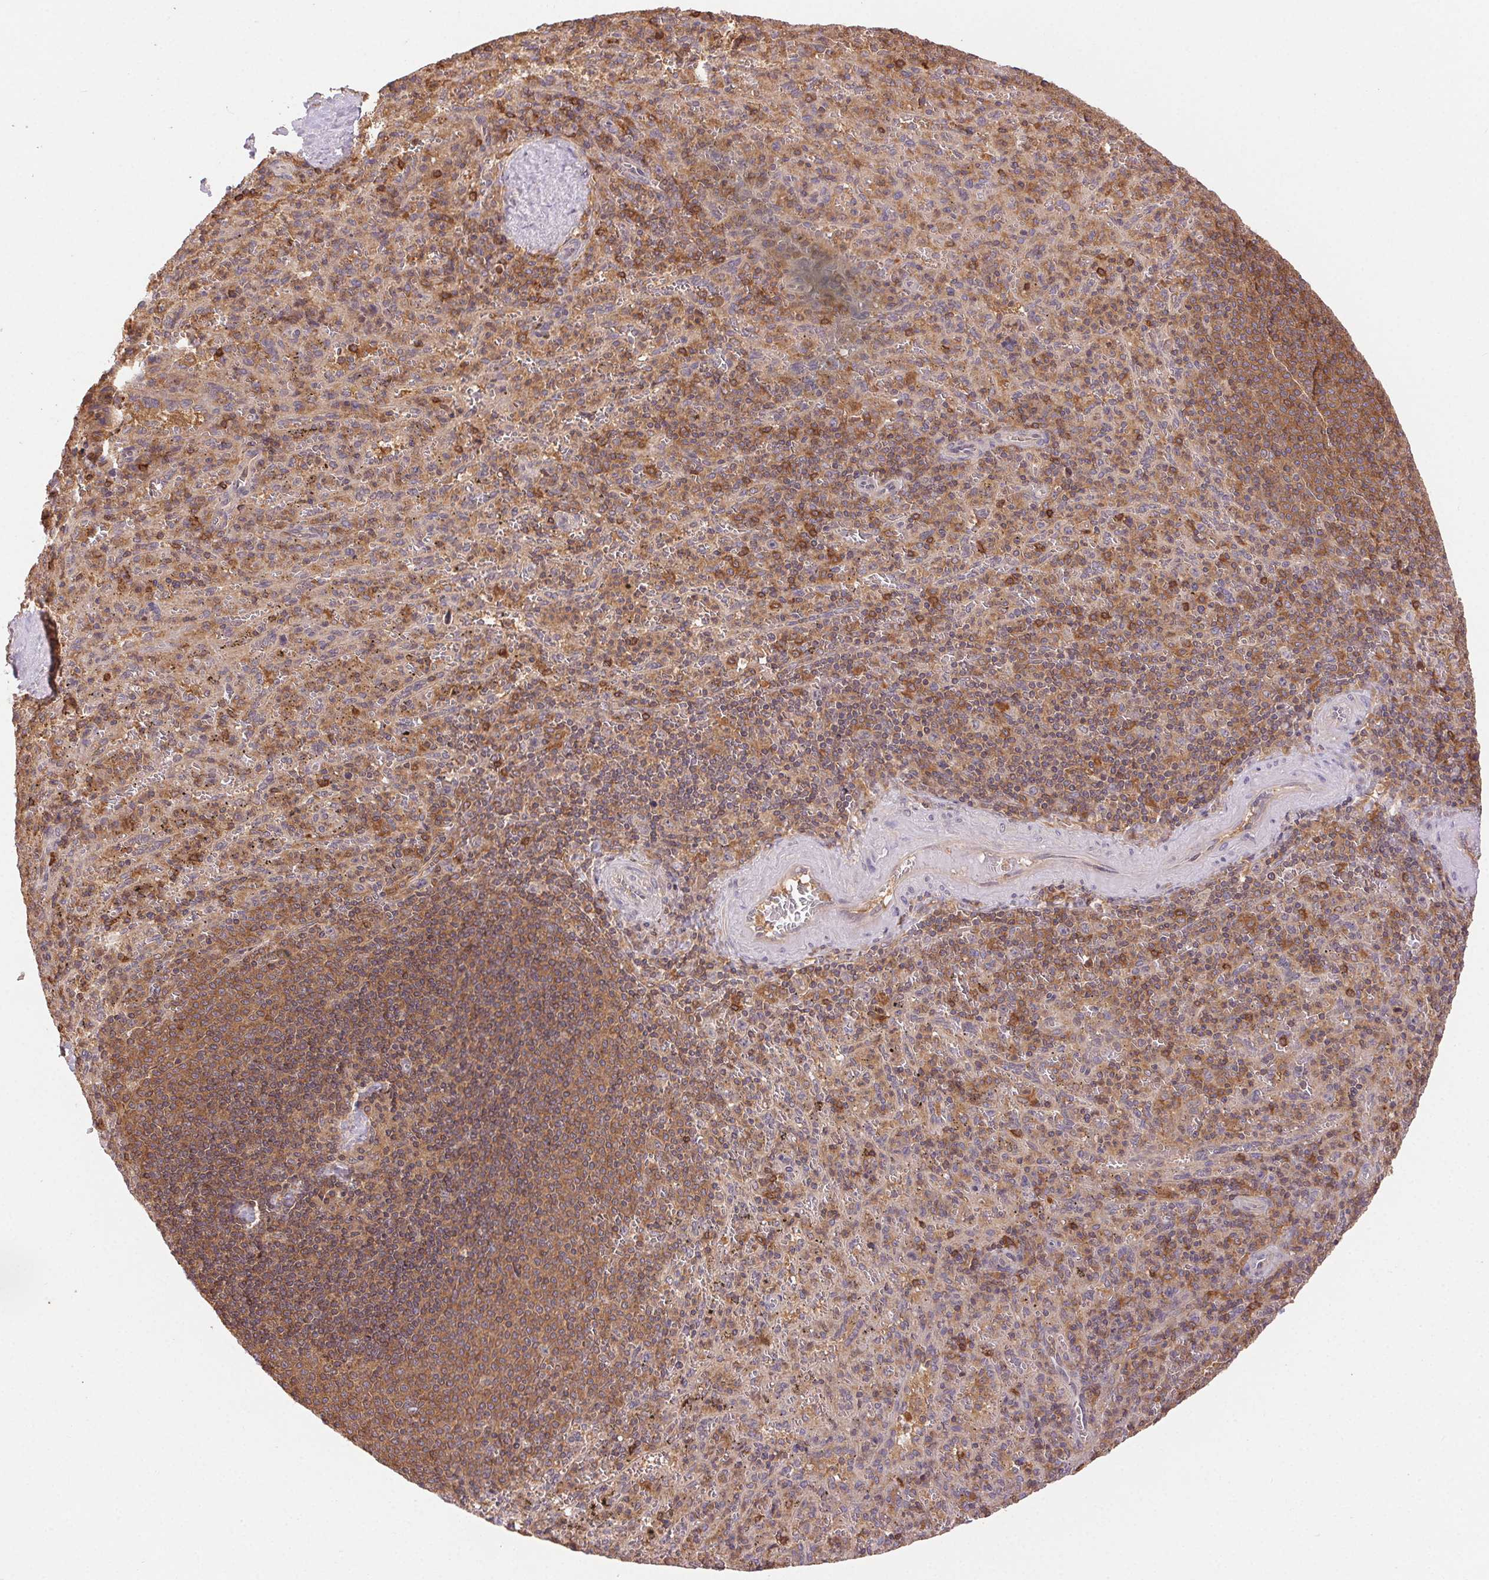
{"staining": {"intensity": "weak", "quantity": "25%-75%", "location": "cytoplasmic/membranous"}, "tissue": "spleen", "cell_type": "Cells in red pulp", "image_type": "normal", "snomed": [{"axis": "morphology", "description": "Normal tissue, NOS"}, {"axis": "topography", "description": "Spleen"}], "caption": "DAB immunohistochemical staining of unremarkable human spleen reveals weak cytoplasmic/membranous protein staining in approximately 25%-75% of cells in red pulp. The protein of interest is stained brown, and the nuclei are stained in blue (DAB (3,3'-diaminobenzidine) IHC with brightfield microscopy, high magnification).", "gene": "GDI1", "patient": {"sex": "male", "age": 57}}